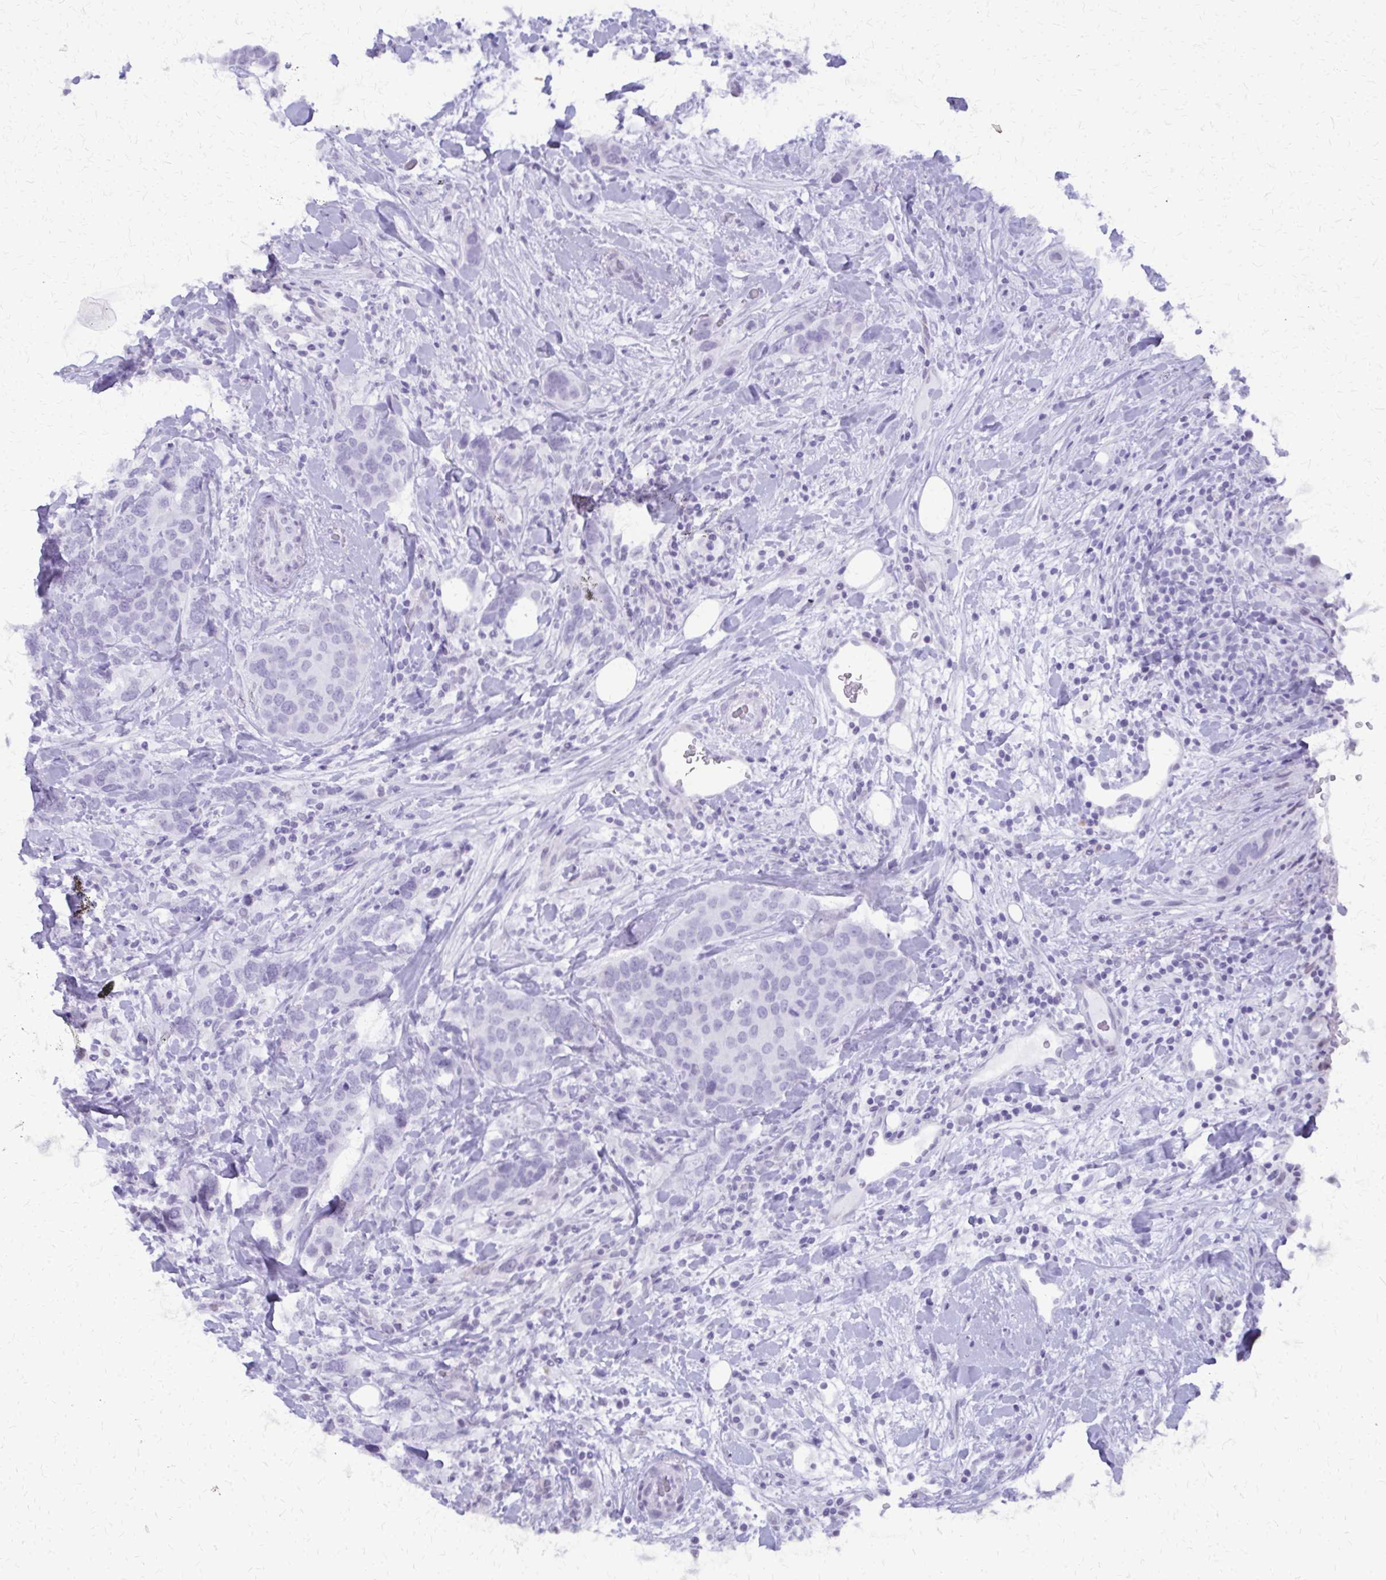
{"staining": {"intensity": "negative", "quantity": "none", "location": "none"}, "tissue": "breast cancer", "cell_type": "Tumor cells", "image_type": "cancer", "snomed": [{"axis": "morphology", "description": "Lobular carcinoma"}, {"axis": "topography", "description": "Breast"}], "caption": "The immunohistochemistry (IHC) micrograph has no significant positivity in tumor cells of breast lobular carcinoma tissue. (Immunohistochemistry (ihc), brightfield microscopy, high magnification).", "gene": "FAM162B", "patient": {"sex": "female", "age": 59}}